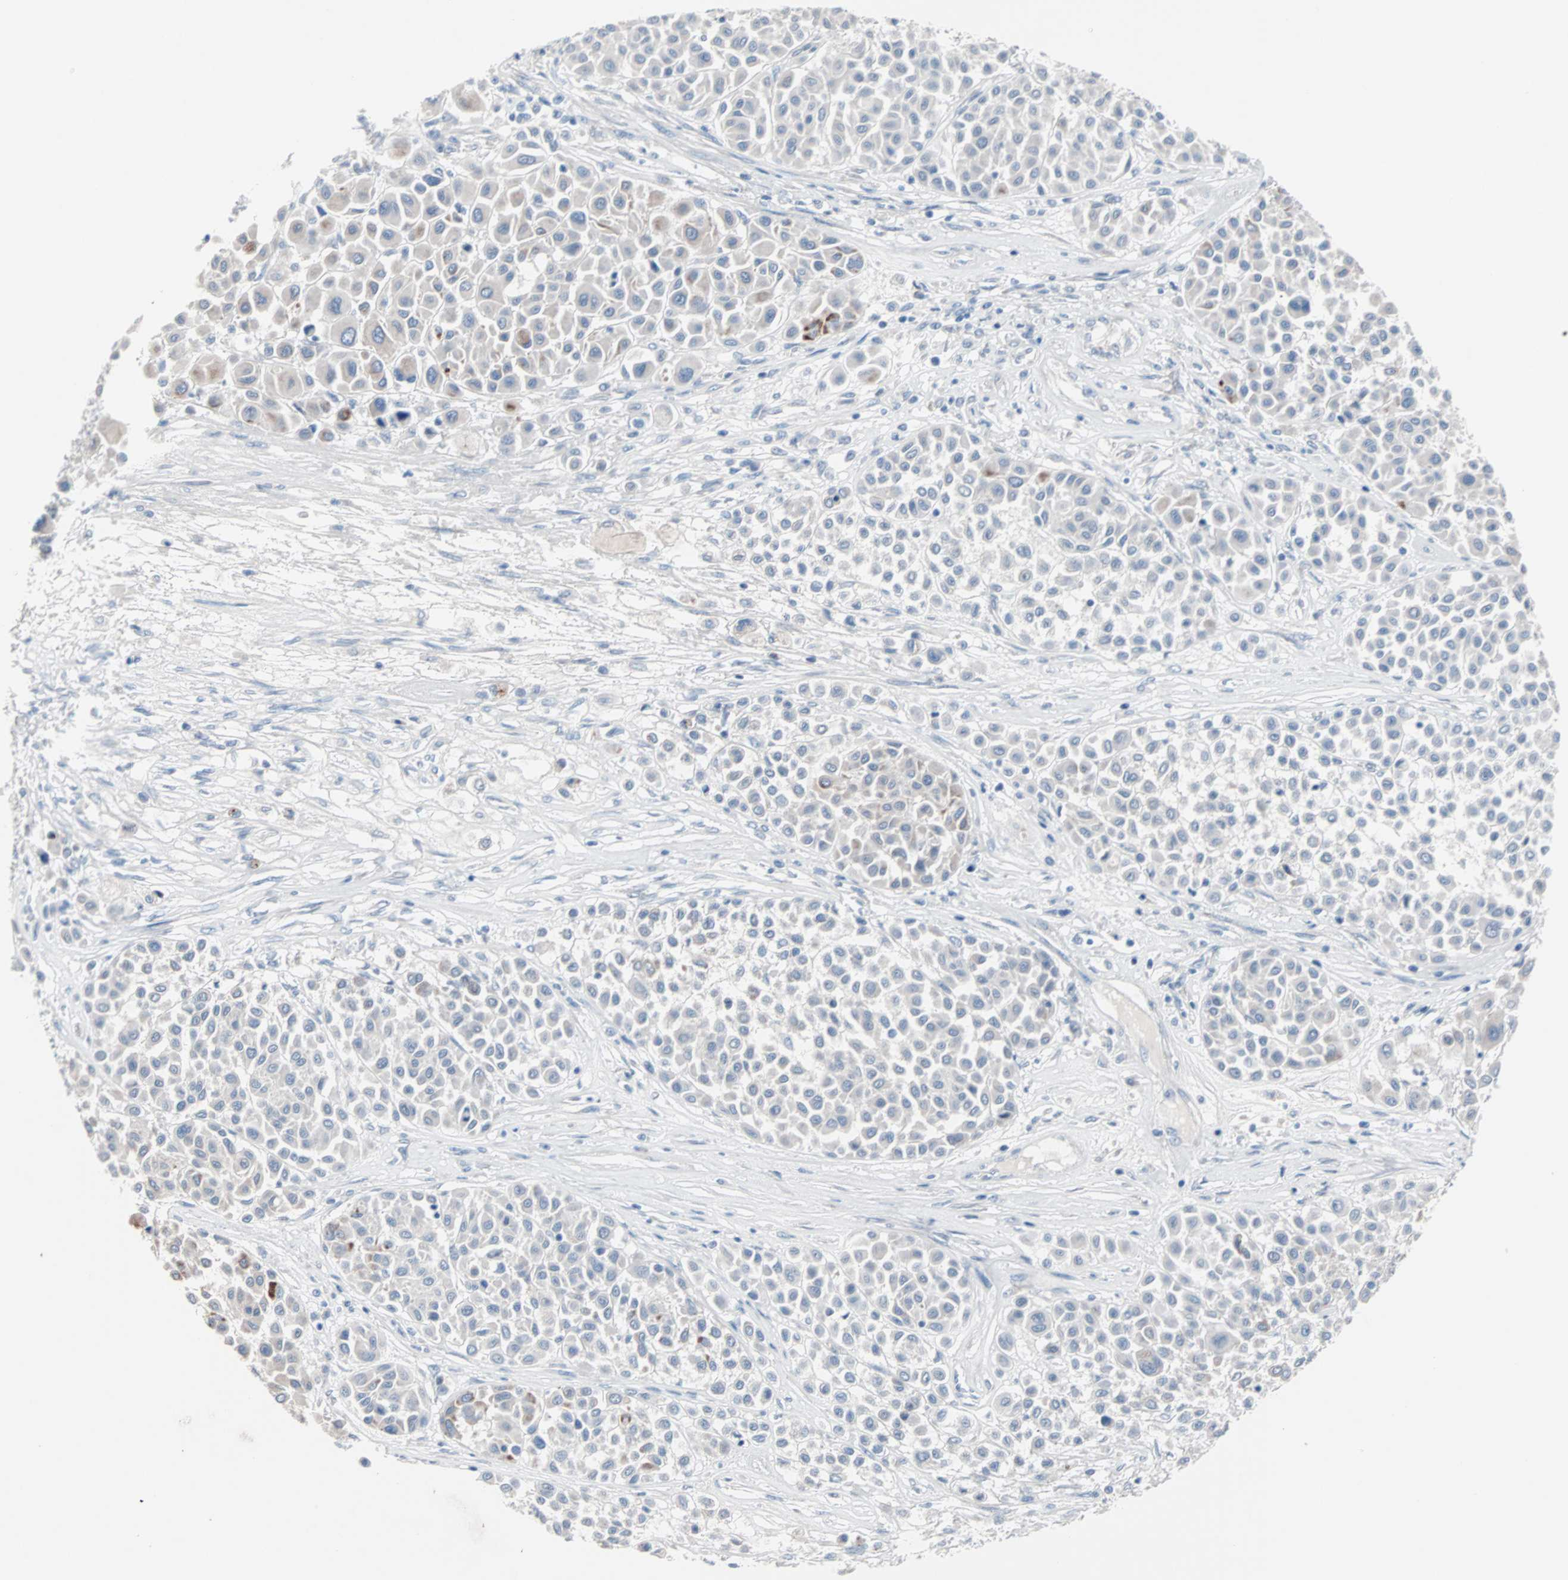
{"staining": {"intensity": "weak", "quantity": "<25%", "location": "cytoplasmic/membranous"}, "tissue": "melanoma", "cell_type": "Tumor cells", "image_type": "cancer", "snomed": [{"axis": "morphology", "description": "Malignant melanoma, Metastatic site"}, {"axis": "topography", "description": "Soft tissue"}], "caption": "Immunohistochemistry (IHC) of malignant melanoma (metastatic site) demonstrates no staining in tumor cells. The staining was performed using DAB (3,3'-diaminobenzidine) to visualize the protein expression in brown, while the nuclei were stained in blue with hematoxylin (Magnification: 20x).", "gene": "ULBP1", "patient": {"sex": "male", "age": 41}}